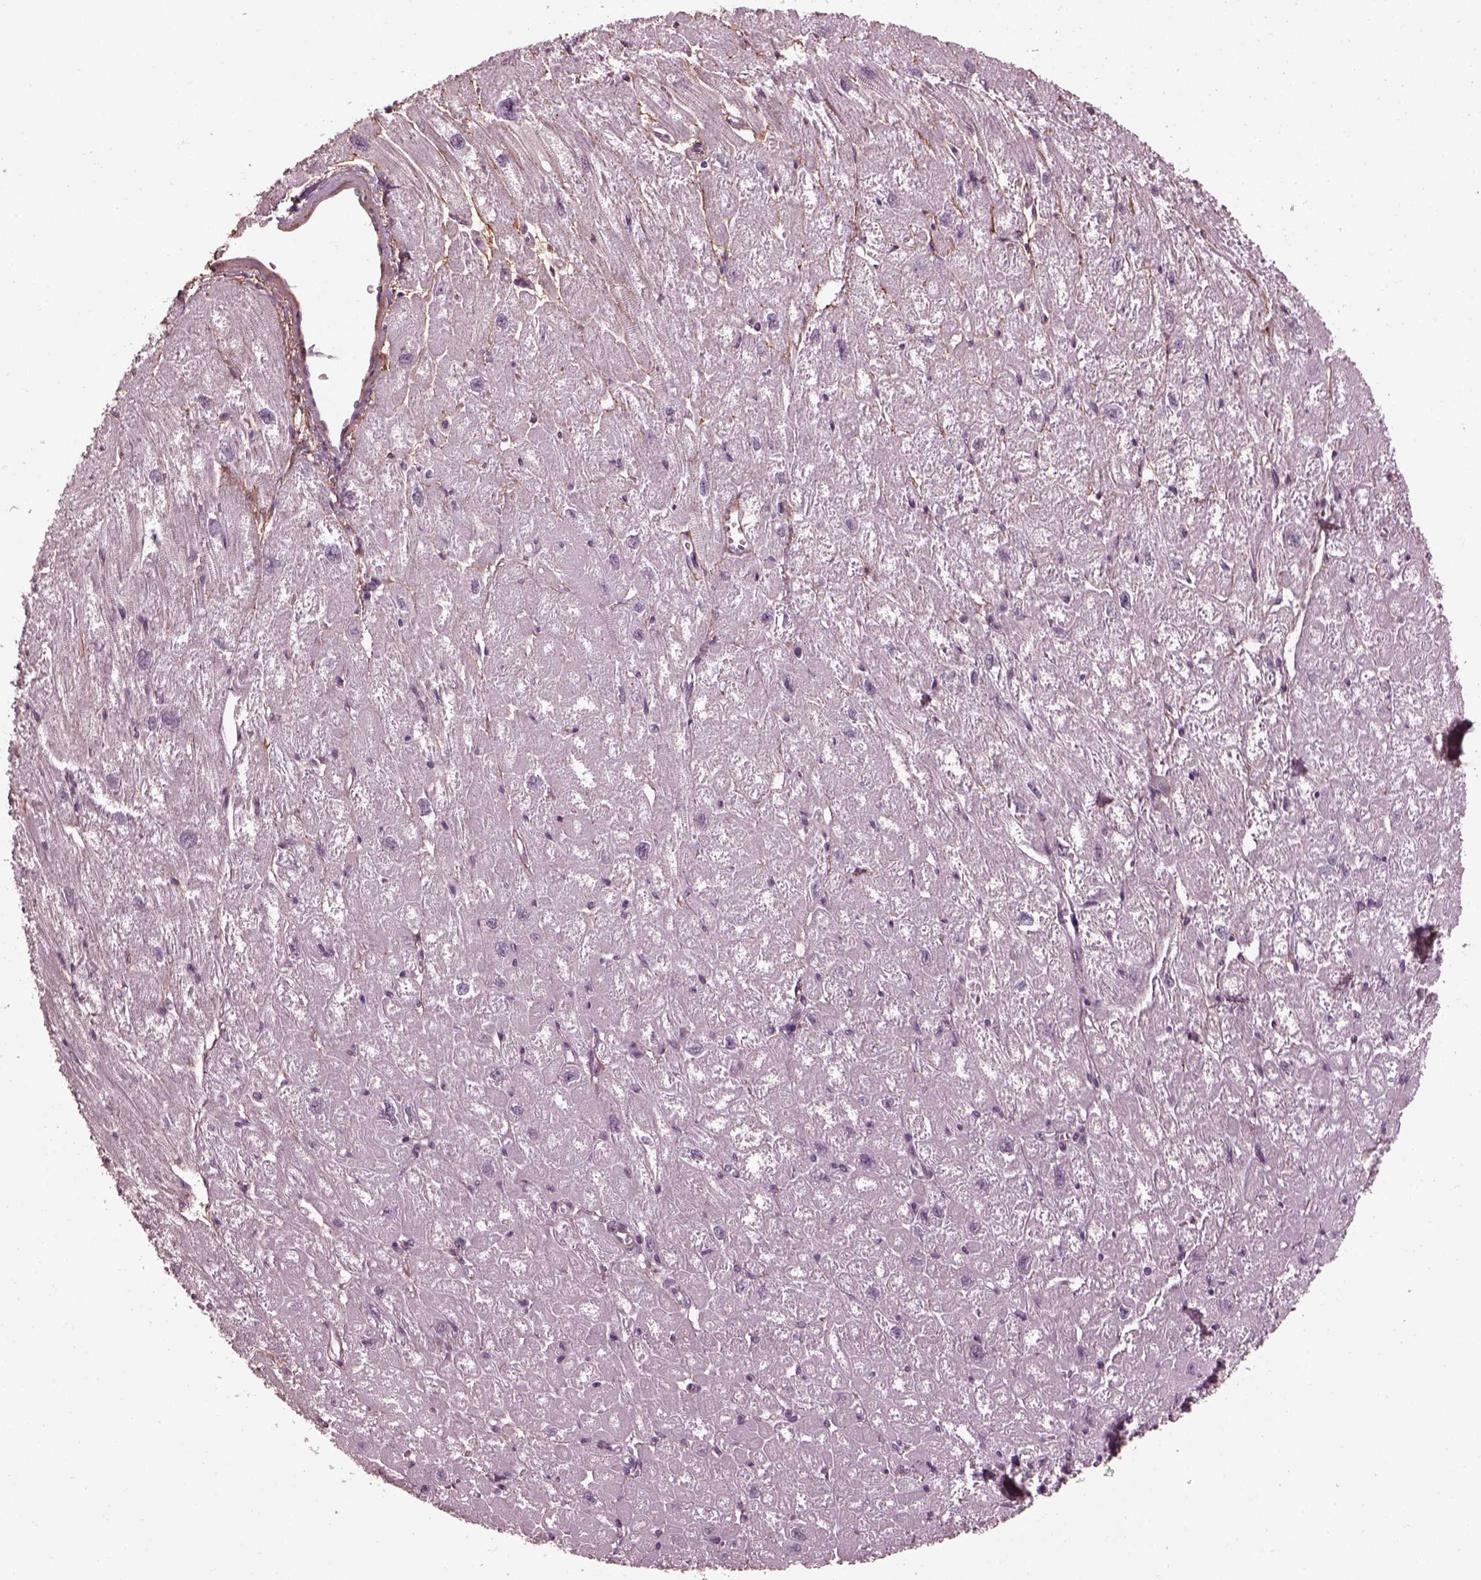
{"staining": {"intensity": "negative", "quantity": "none", "location": "none"}, "tissue": "heart muscle", "cell_type": "Cardiomyocytes", "image_type": "normal", "snomed": [{"axis": "morphology", "description": "Normal tissue, NOS"}, {"axis": "topography", "description": "Heart"}], "caption": "This is a image of IHC staining of benign heart muscle, which shows no expression in cardiomyocytes. The staining was performed using DAB (3,3'-diaminobenzidine) to visualize the protein expression in brown, while the nuclei were stained in blue with hematoxylin (Magnification: 20x).", "gene": "EFEMP1", "patient": {"sex": "male", "age": 61}}